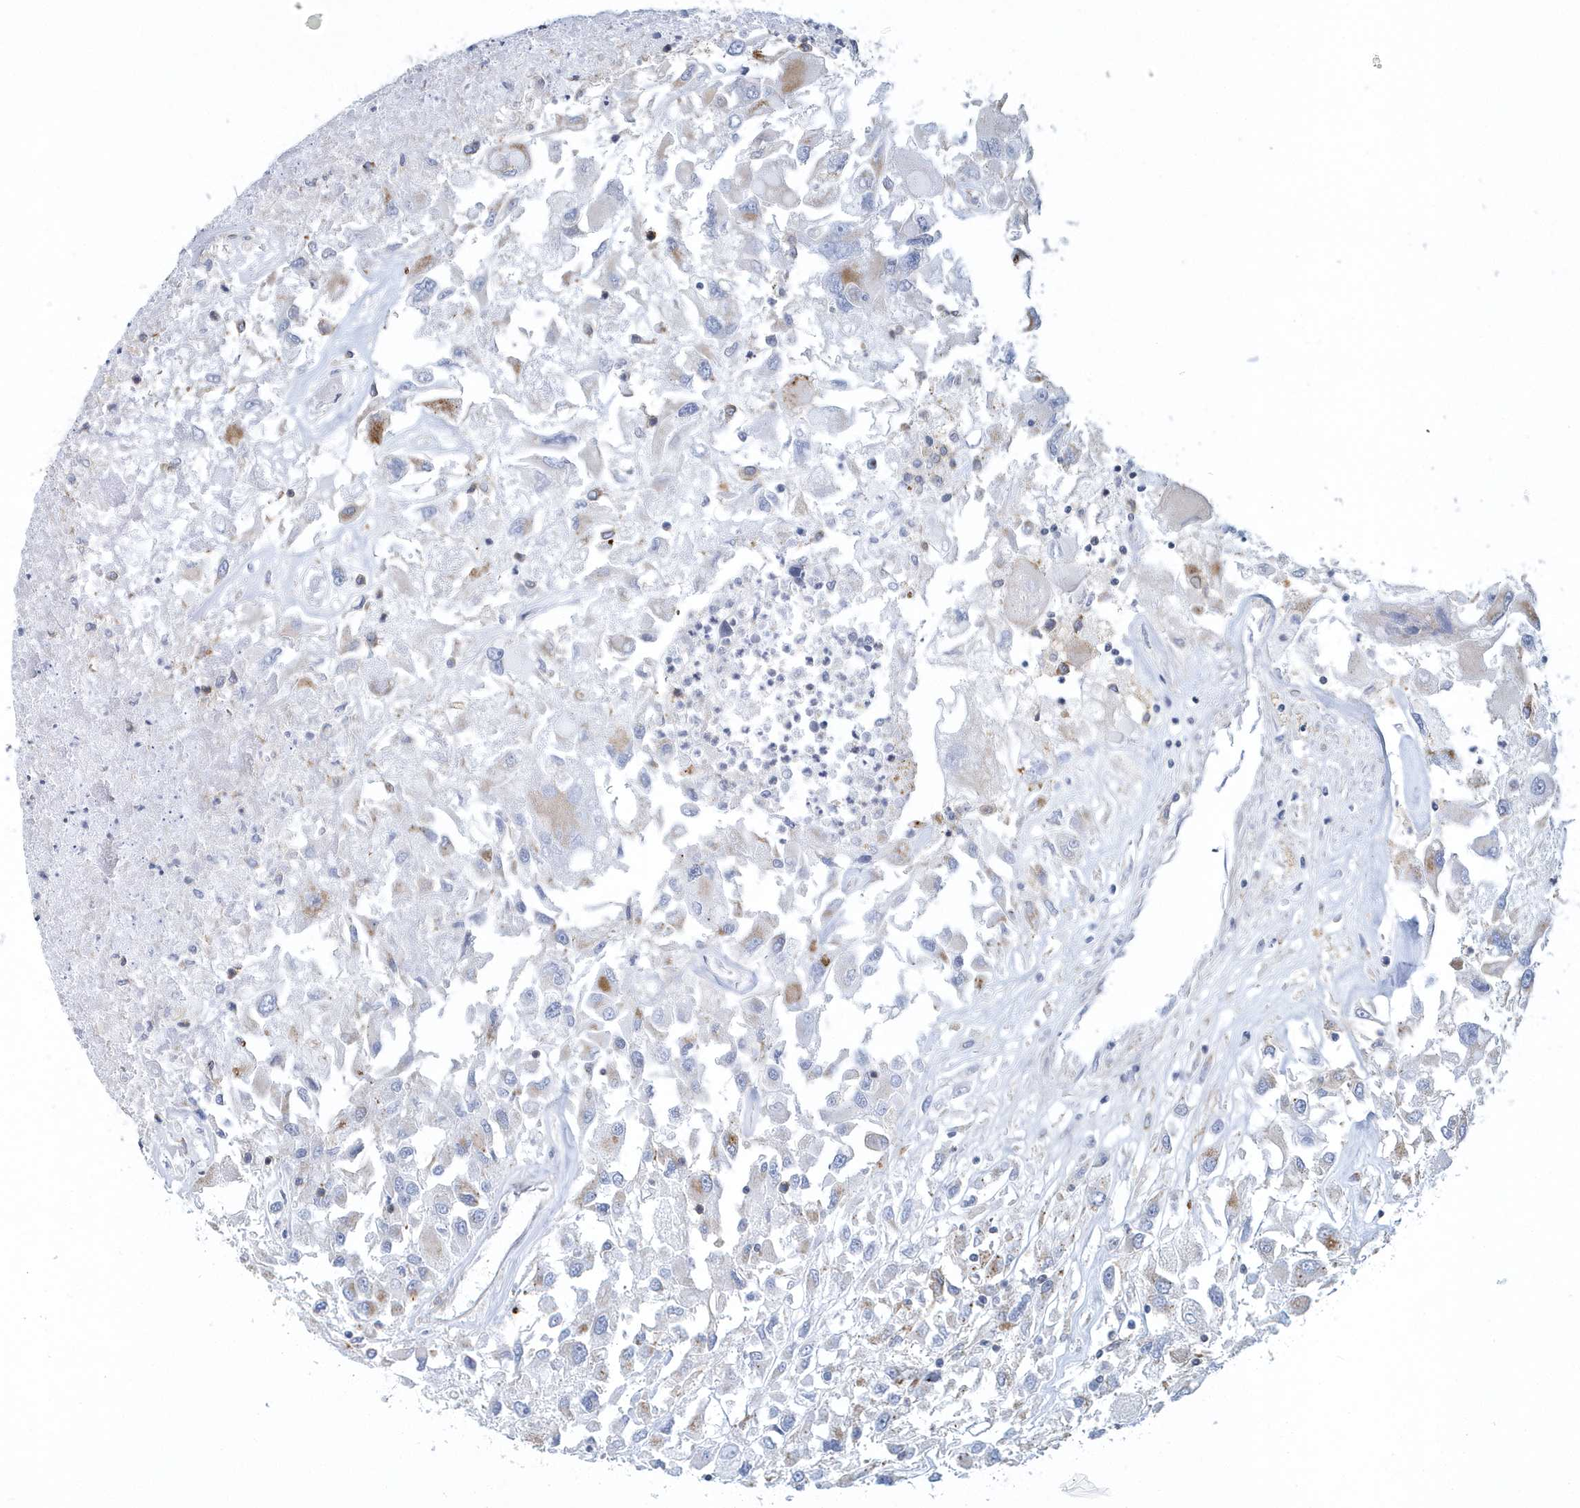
{"staining": {"intensity": "negative", "quantity": "none", "location": "none"}, "tissue": "renal cancer", "cell_type": "Tumor cells", "image_type": "cancer", "snomed": [{"axis": "morphology", "description": "Adenocarcinoma, NOS"}, {"axis": "topography", "description": "Kidney"}], "caption": "The image displays no significant positivity in tumor cells of renal cancer (adenocarcinoma).", "gene": "ARAP2", "patient": {"sex": "female", "age": 52}}